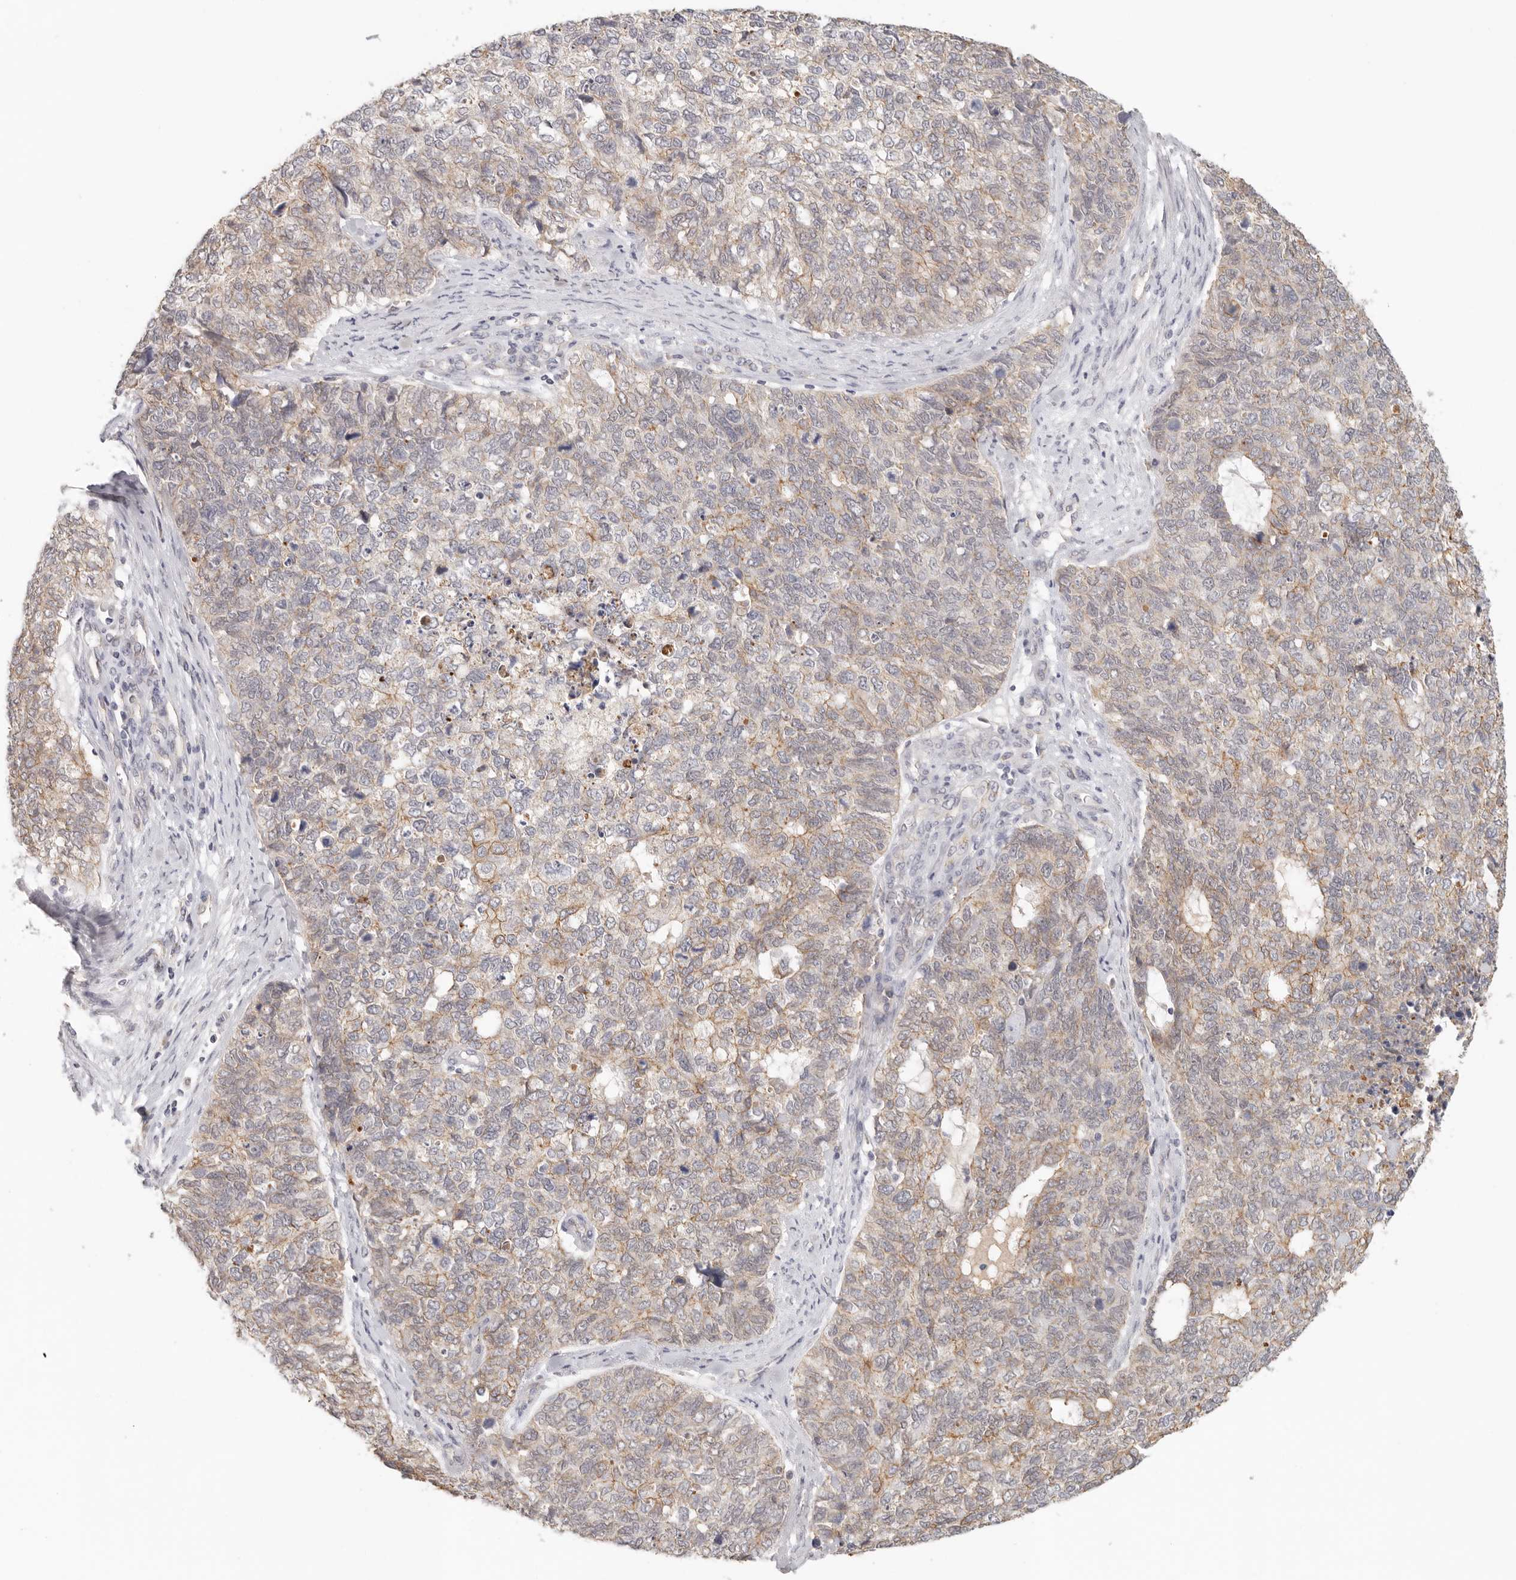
{"staining": {"intensity": "moderate", "quantity": "25%-75%", "location": "cytoplasmic/membranous"}, "tissue": "cervical cancer", "cell_type": "Tumor cells", "image_type": "cancer", "snomed": [{"axis": "morphology", "description": "Squamous cell carcinoma, NOS"}, {"axis": "topography", "description": "Cervix"}], "caption": "A high-resolution image shows immunohistochemistry staining of cervical cancer (squamous cell carcinoma), which shows moderate cytoplasmic/membranous expression in about 25%-75% of tumor cells.", "gene": "ANXA9", "patient": {"sex": "female", "age": 63}}